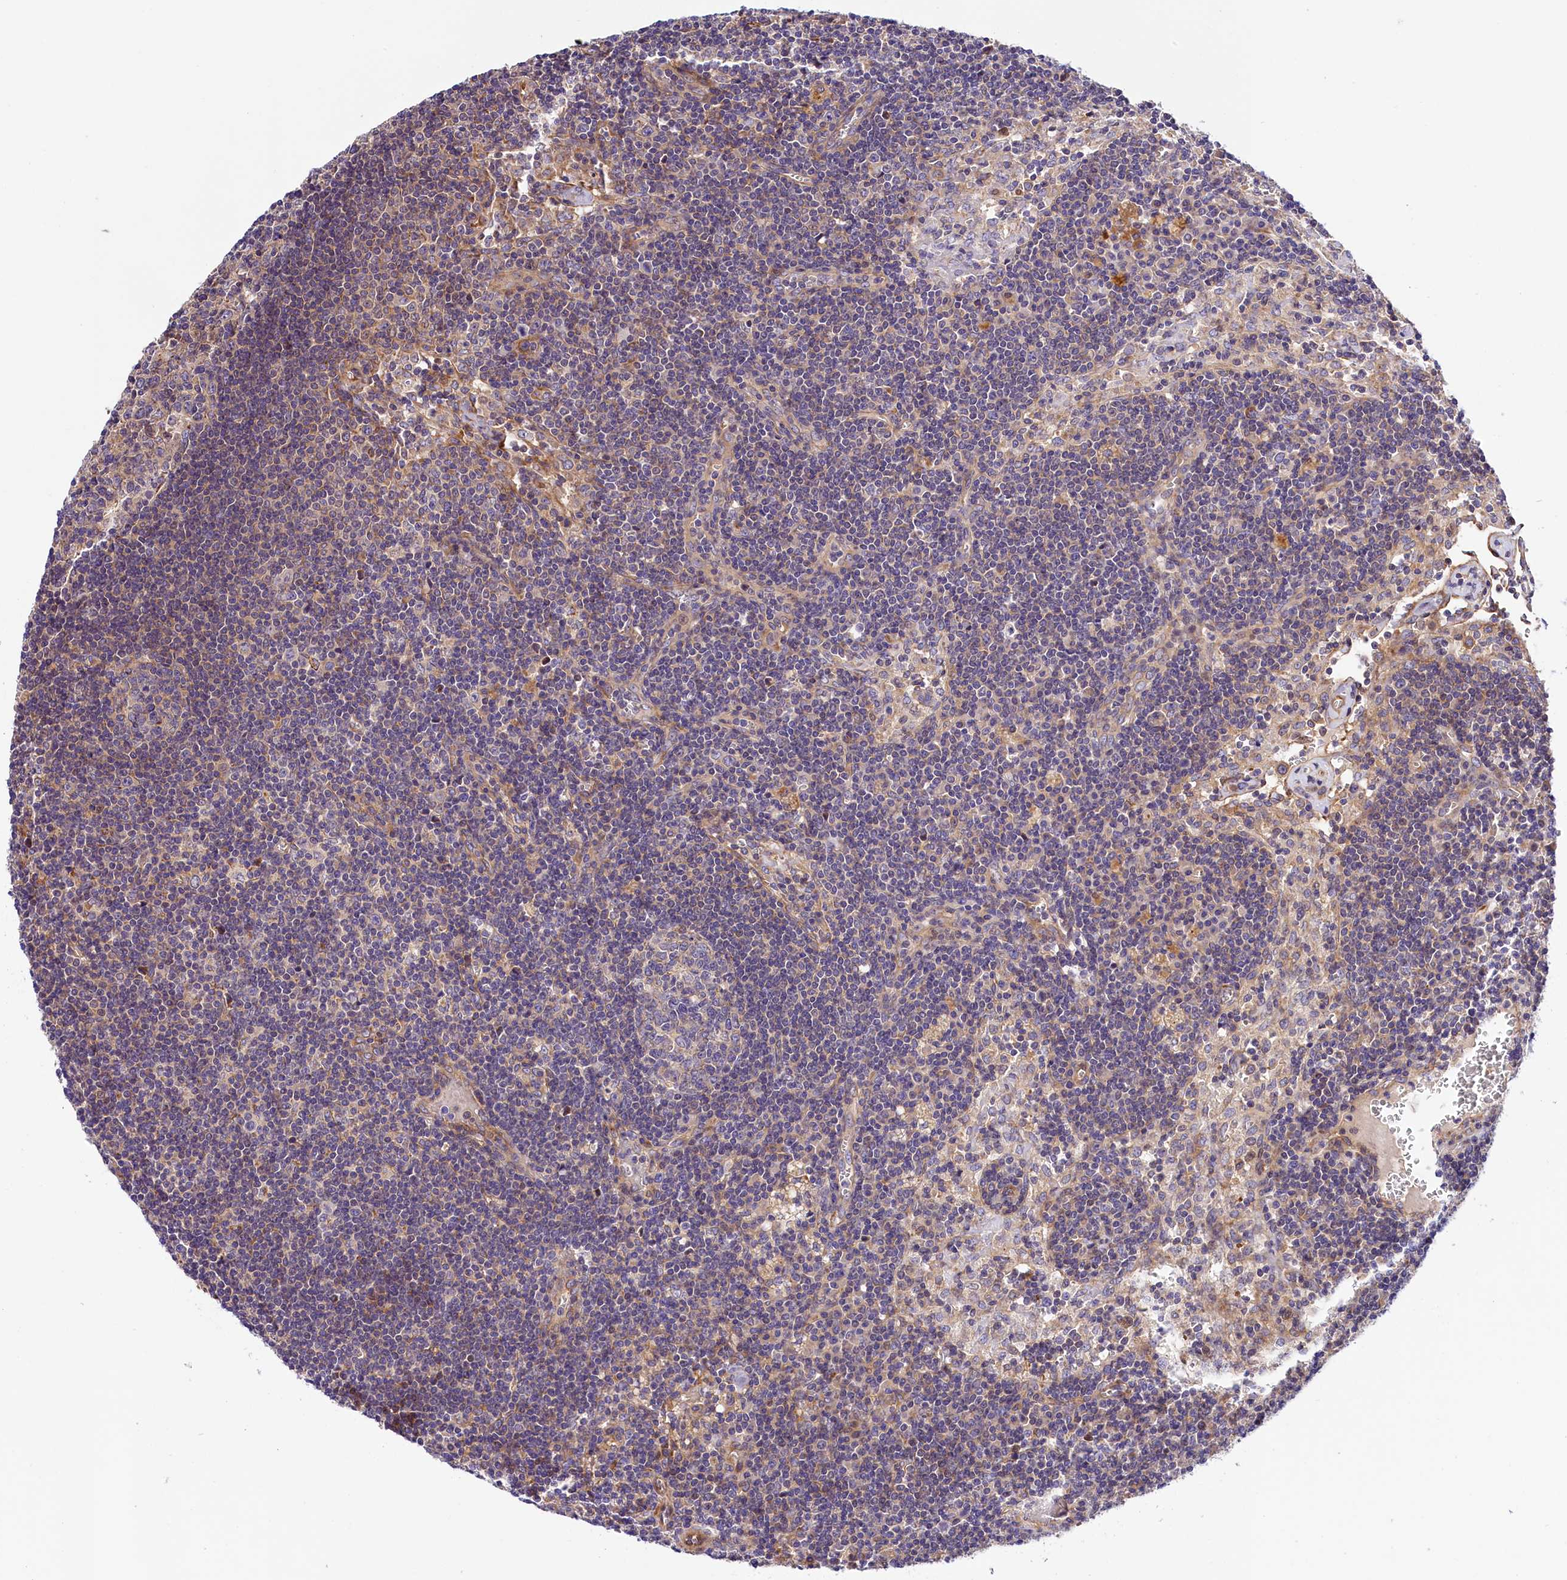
{"staining": {"intensity": "negative", "quantity": "none", "location": "none"}, "tissue": "lymph node", "cell_type": "Germinal center cells", "image_type": "normal", "snomed": [{"axis": "morphology", "description": "Normal tissue, NOS"}, {"axis": "topography", "description": "Lymph node"}], "caption": "Immunohistochemistry of normal human lymph node reveals no expression in germinal center cells.", "gene": "ARMC6", "patient": {"sex": "male", "age": 58}}